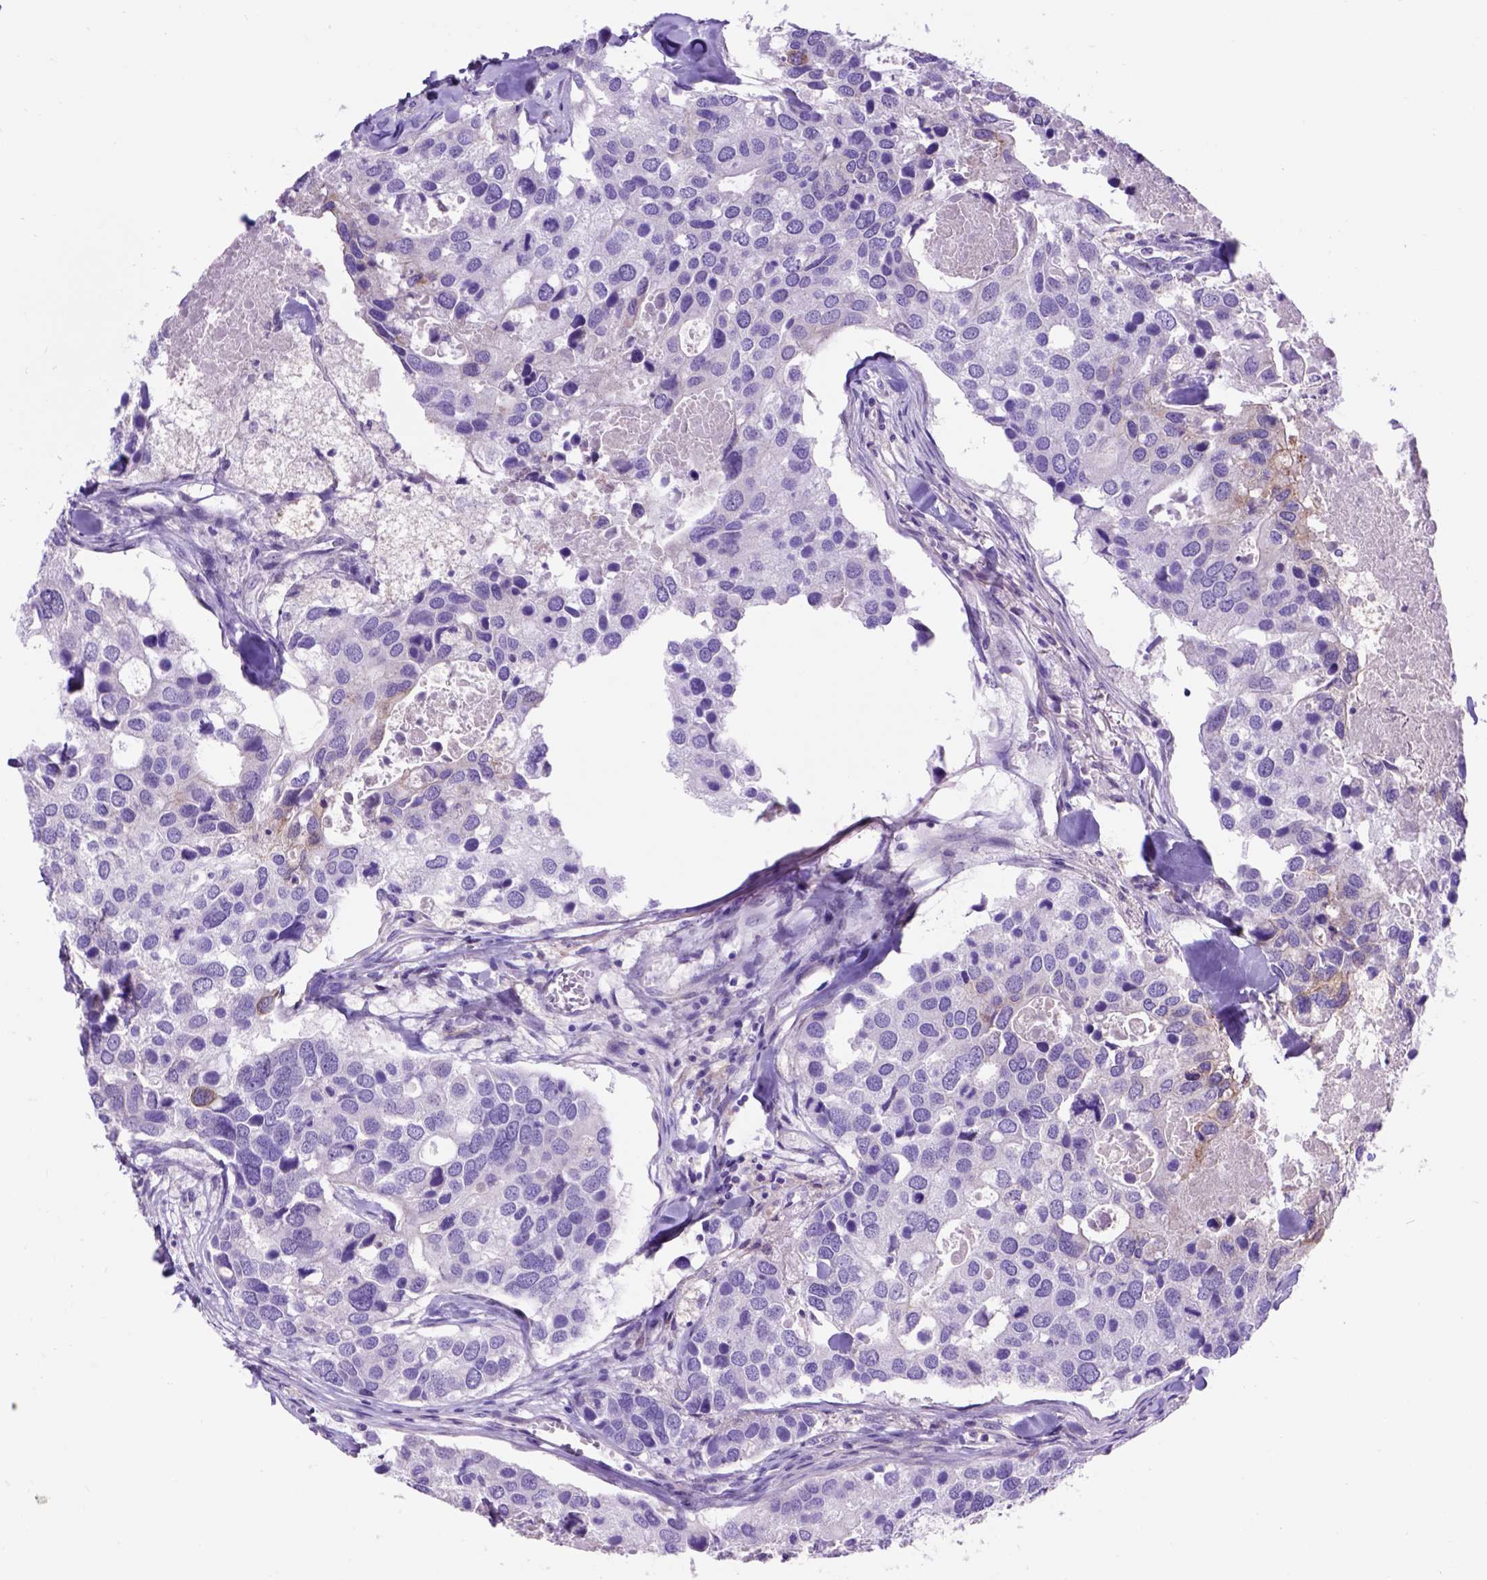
{"staining": {"intensity": "negative", "quantity": "none", "location": "none"}, "tissue": "breast cancer", "cell_type": "Tumor cells", "image_type": "cancer", "snomed": [{"axis": "morphology", "description": "Duct carcinoma"}, {"axis": "topography", "description": "Breast"}], "caption": "Tumor cells are negative for brown protein staining in invasive ductal carcinoma (breast).", "gene": "EGFR", "patient": {"sex": "female", "age": 83}}